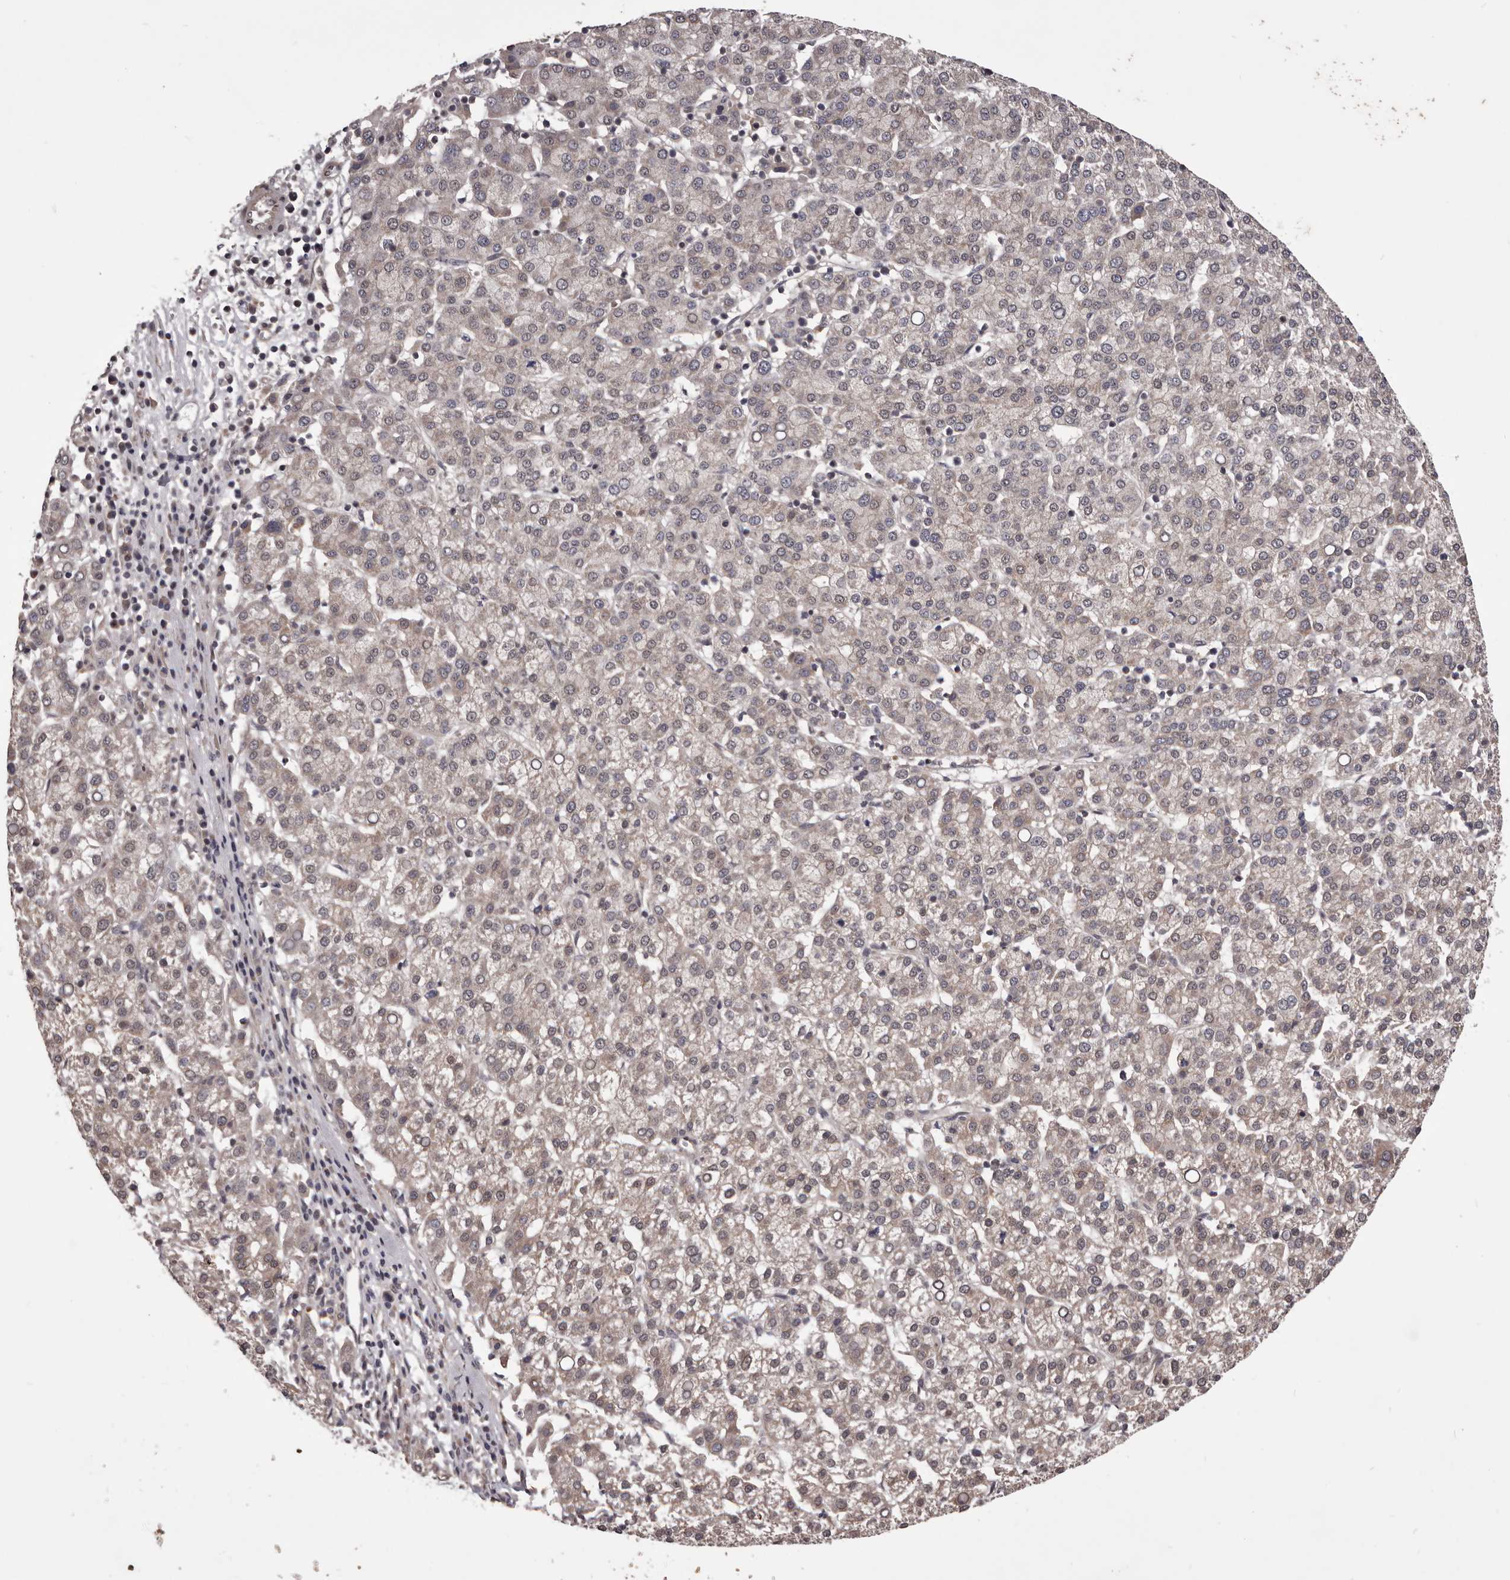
{"staining": {"intensity": "weak", "quantity": "25%-75%", "location": "cytoplasmic/membranous"}, "tissue": "liver cancer", "cell_type": "Tumor cells", "image_type": "cancer", "snomed": [{"axis": "morphology", "description": "Carcinoma, Hepatocellular, NOS"}, {"axis": "topography", "description": "Liver"}], "caption": "Protein analysis of liver cancer (hepatocellular carcinoma) tissue displays weak cytoplasmic/membranous expression in about 25%-75% of tumor cells.", "gene": "CELF3", "patient": {"sex": "female", "age": 58}}